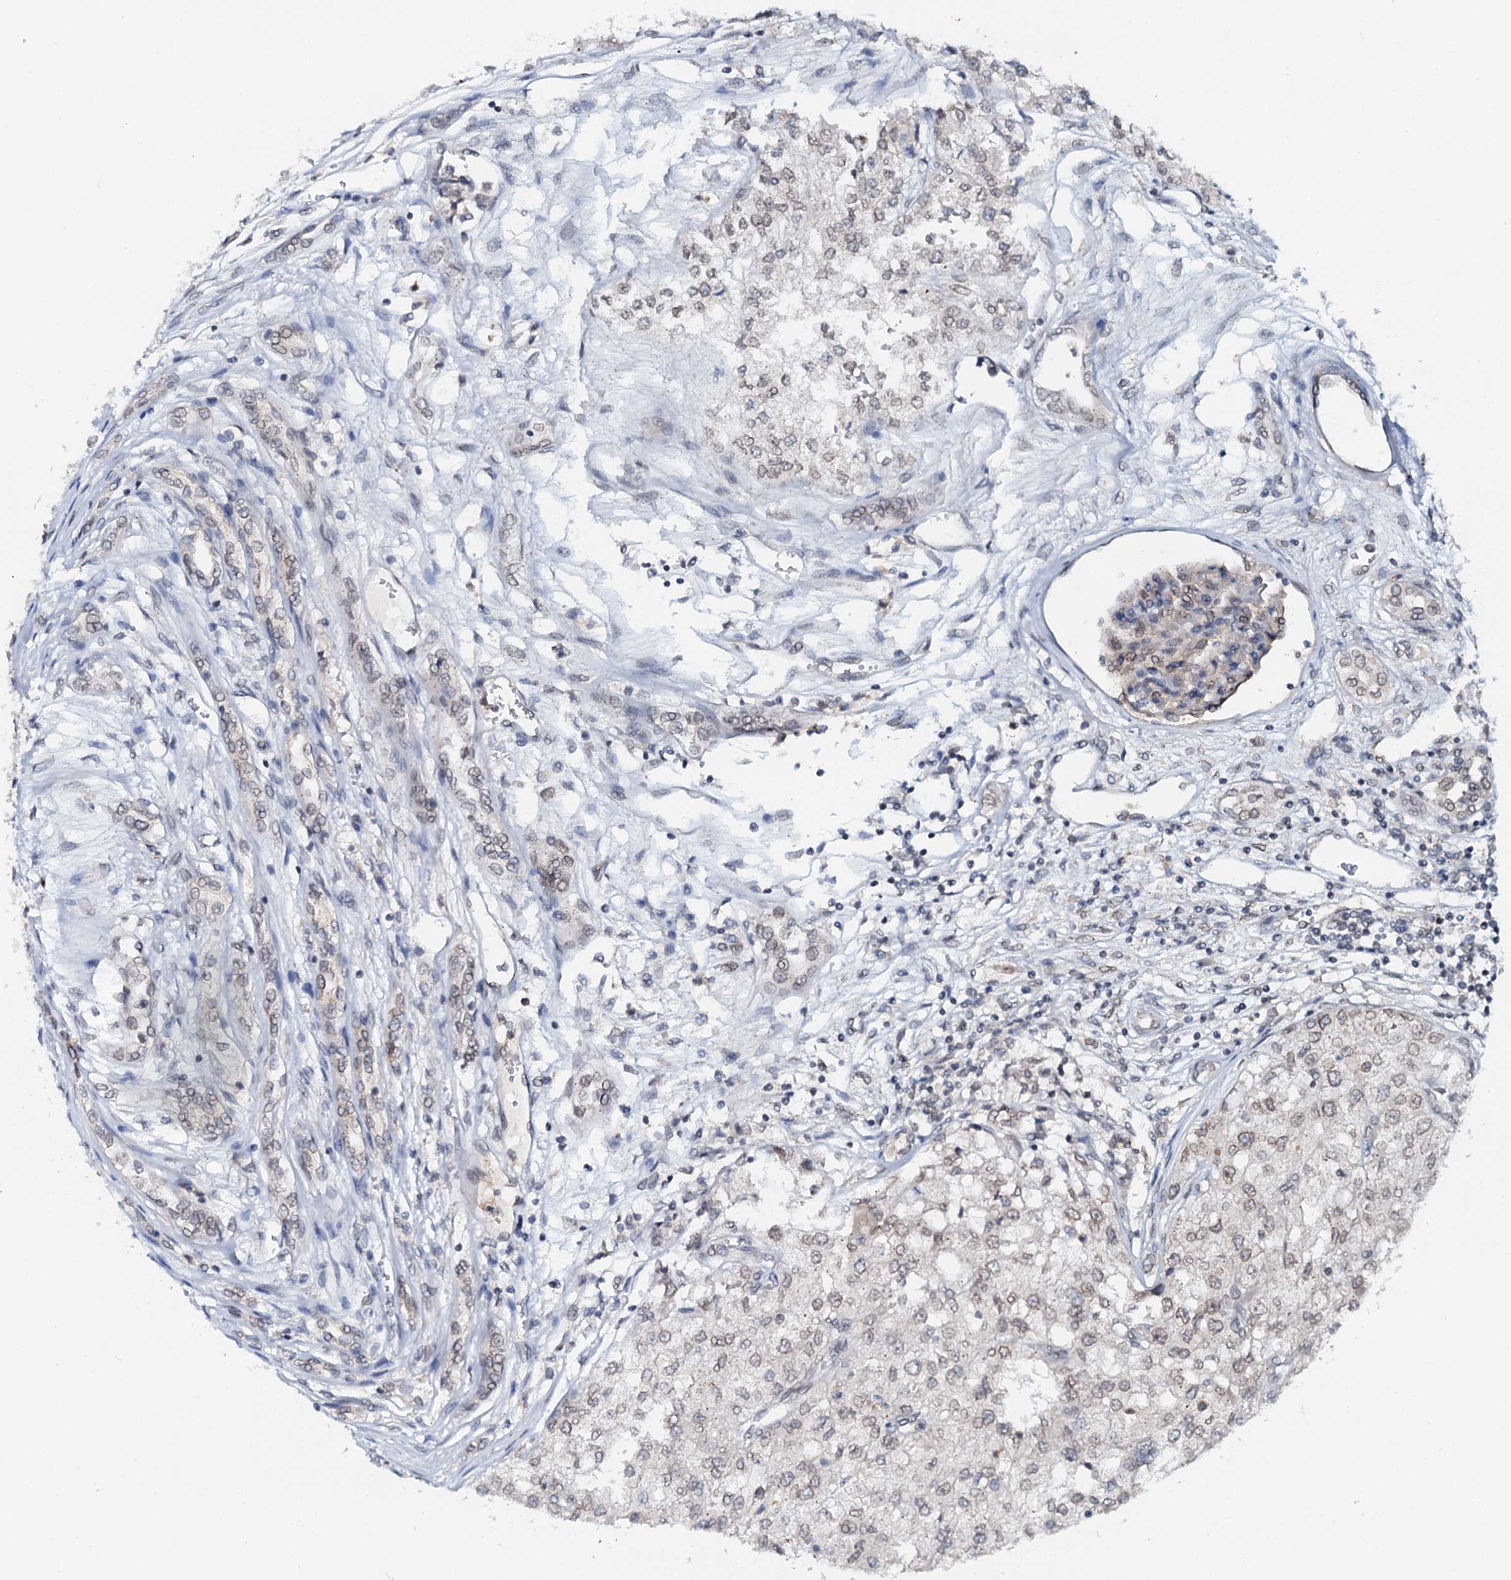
{"staining": {"intensity": "weak", "quantity": "<25%", "location": "nuclear"}, "tissue": "renal cancer", "cell_type": "Tumor cells", "image_type": "cancer", "snomed": [{"axis": "morphology", "description": "Adenocarcinoma, NOS"}, {"axis": "topography", "description": "Kidney"}], "caption": "This micrograph is of renal adenocarcinoma stained with immunohistochemistry (IHC) to label a protein in brown with the nuclei are counter-stained blue. There is no staining in tumor cells.", "gene": "SNTA1", "patient": {"sex": "female", "age": 54}}